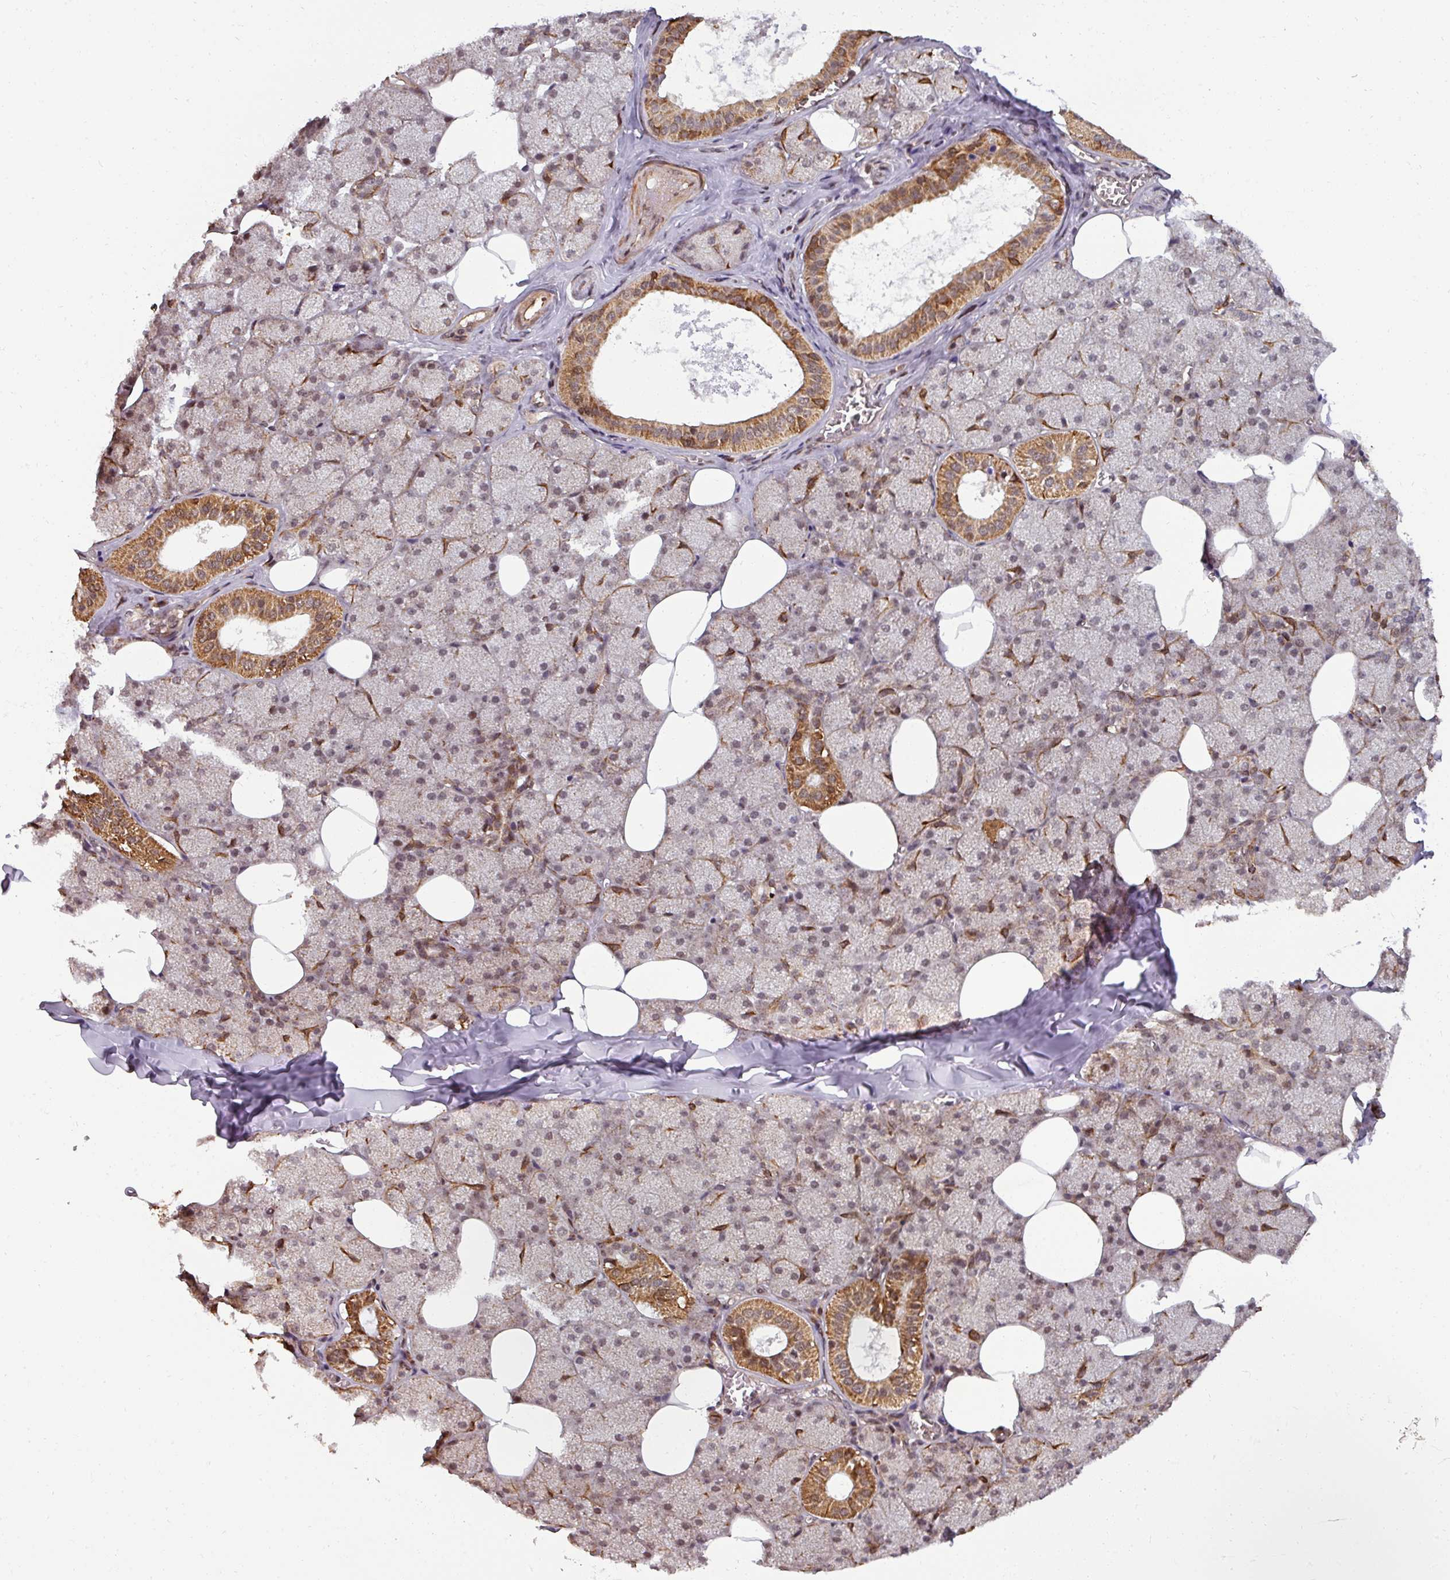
{"staining": {"intensity": "moderate", "quantity": ">75%", "location": "cytoplasmic/membranous,nuclear"}, "tissue": "salivary gland", "cell_type": "Glandular cells", "image_type": "normal", "snomed": [{"axis": "morphology", "description": "Normal tissue, NOS"}, {"axis": "topography", "description": "Salivary gland"}, {"axis": "topography", "description": "Peripheral nerve tissue"}], "caption": "Salivary gland stained with IHC reveals moderate cytoplasmic/membranous,nuclear expression in about >75% of glandular cells. (DAB (3,3'-diaminobenzidine) = brown stain, brightfield microscopy at high magnification).", "gene": "SWI5", "patient": {"sex": "male", "age": 38}}